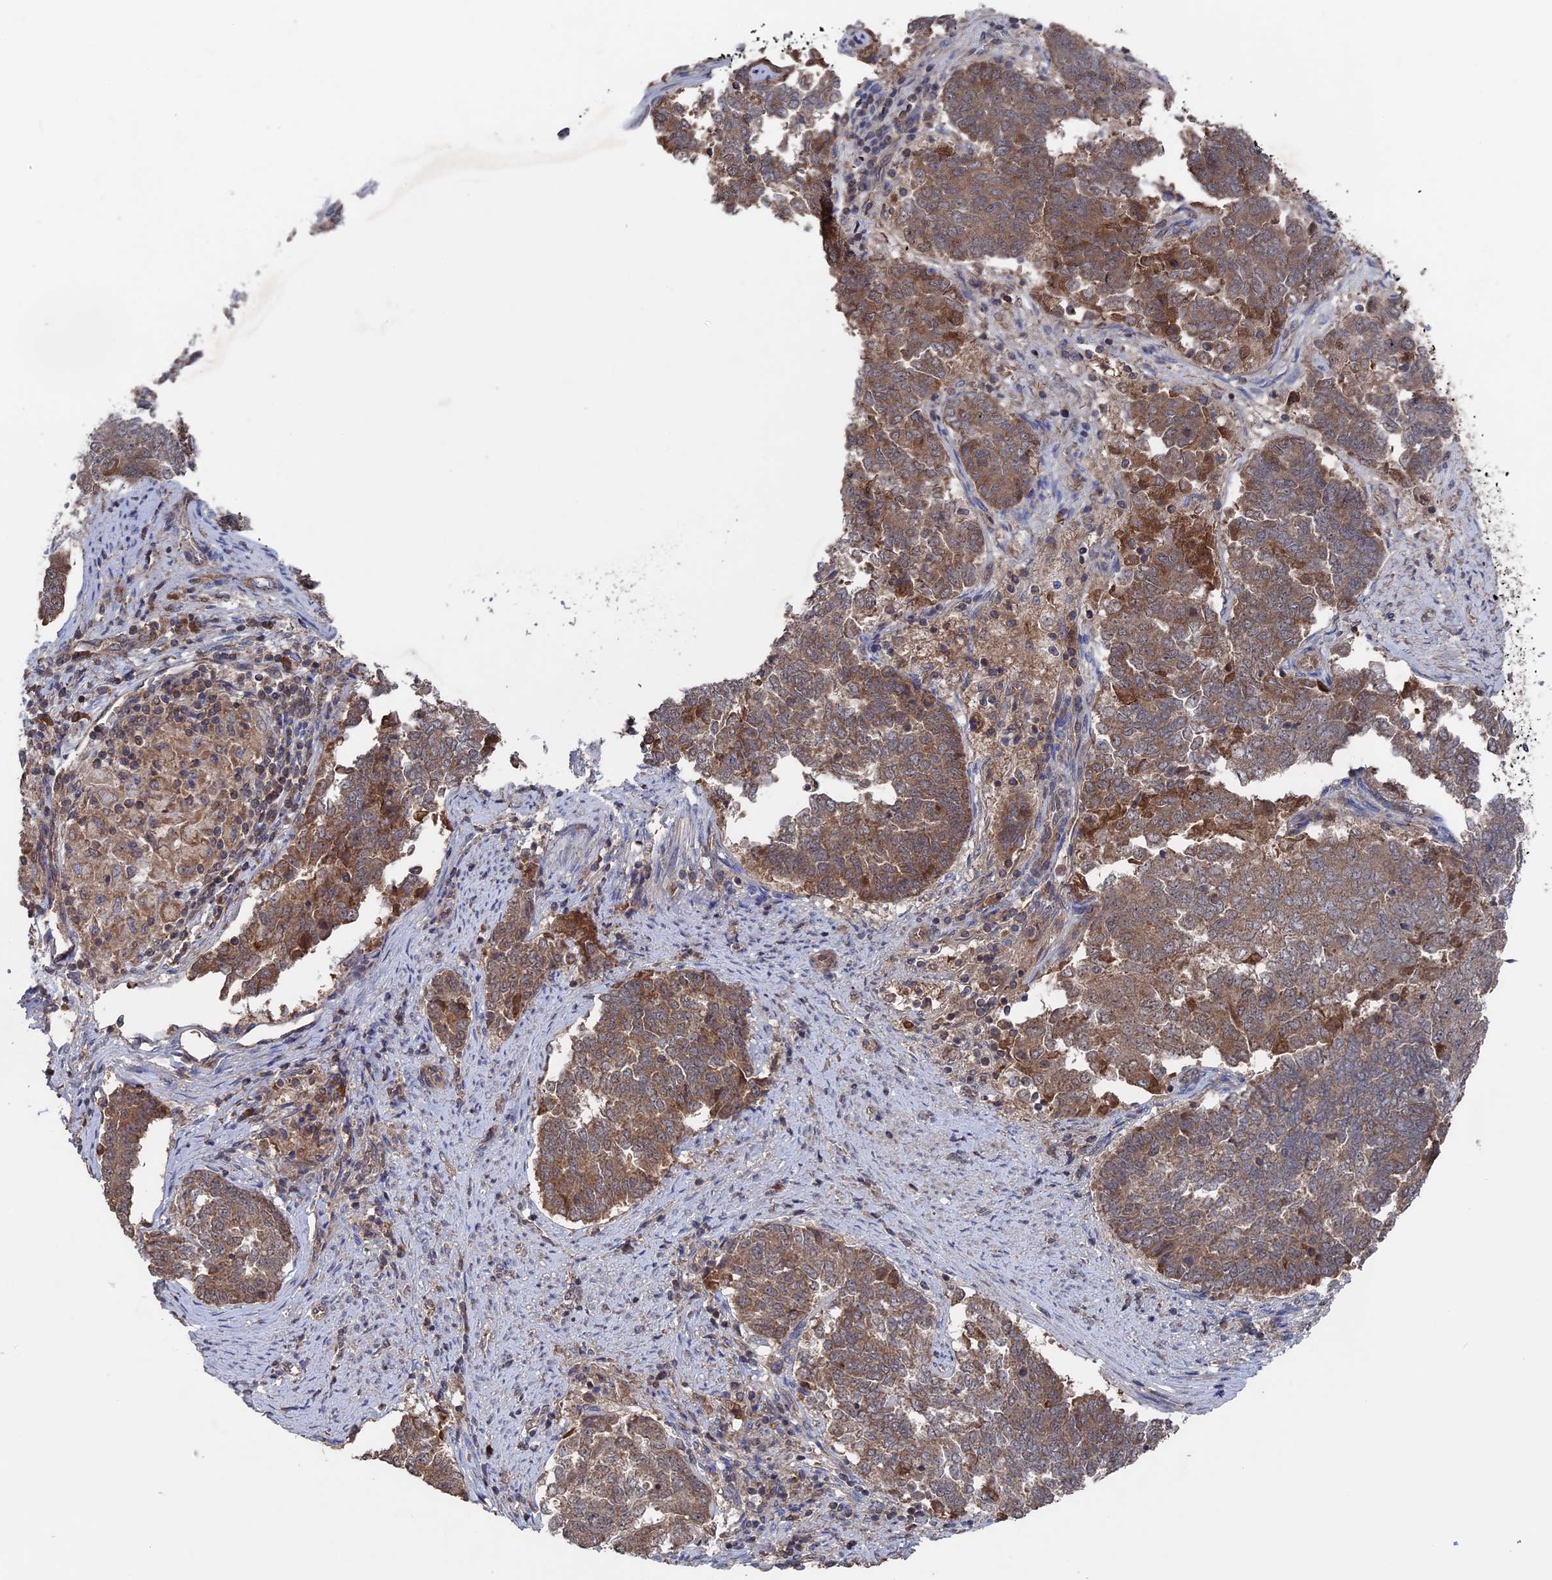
{"staining": {"intensity": "moderate", "quantity": ">75%", "location": "cytoplasmic/membranous"}, "tissue": "endometrial cancer", "cell_type": "Tumor cells", "image_type": "cancer", "snomed": [{"axis": "morphology", "description": "Adenocarcinoma, NOS"}, {"axis": "topography", "description": "Endometrium"}], "caption": "Immunohistochemical staining of adenocarcinoma (endometrial) demonstrates medium levels of moderate cytoplasmic/membranous positivity in approximately >75% of tumor cells.", "gene": "RAB15", "patient": {"sex": "female", "age": 80}}